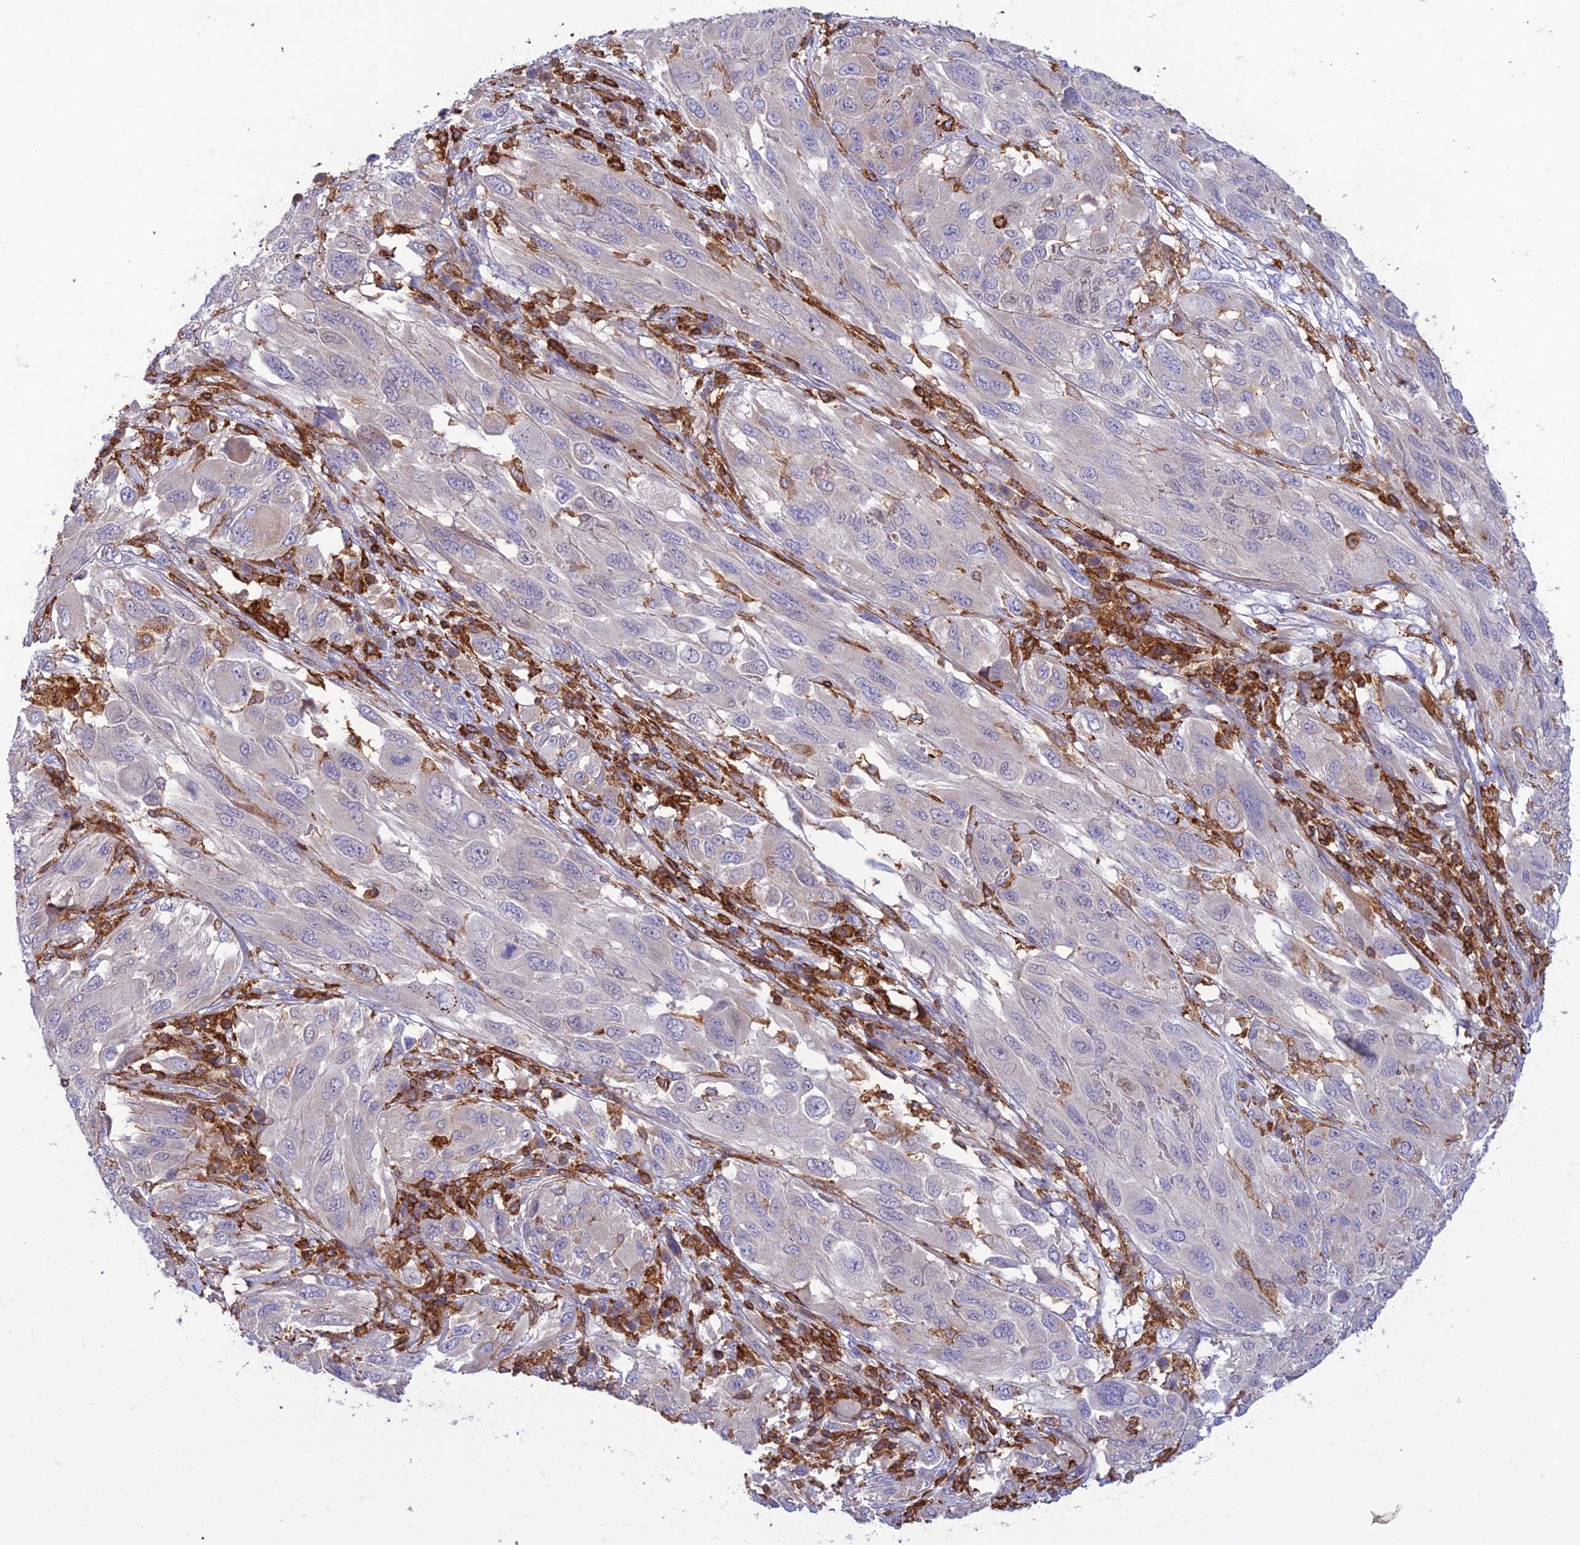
{"staining": {"intensity": "negative", "quantity": "none", "location": "none"}, "tissue": "melanoma", "cell_type": "Tumor cells", "image_type": "cancer", "snomed": [{"axis": "morphology", "description": "Malignant melanoma, NOS"}, {"axis": "topography", "description": "Skin"}], "caption": "Human melanoma stained for a protein using immunohistochemistry exhibits no expression in tumor cells.", "gene": "IRAK3", "patient": {"sex": "female", "age": 91}}